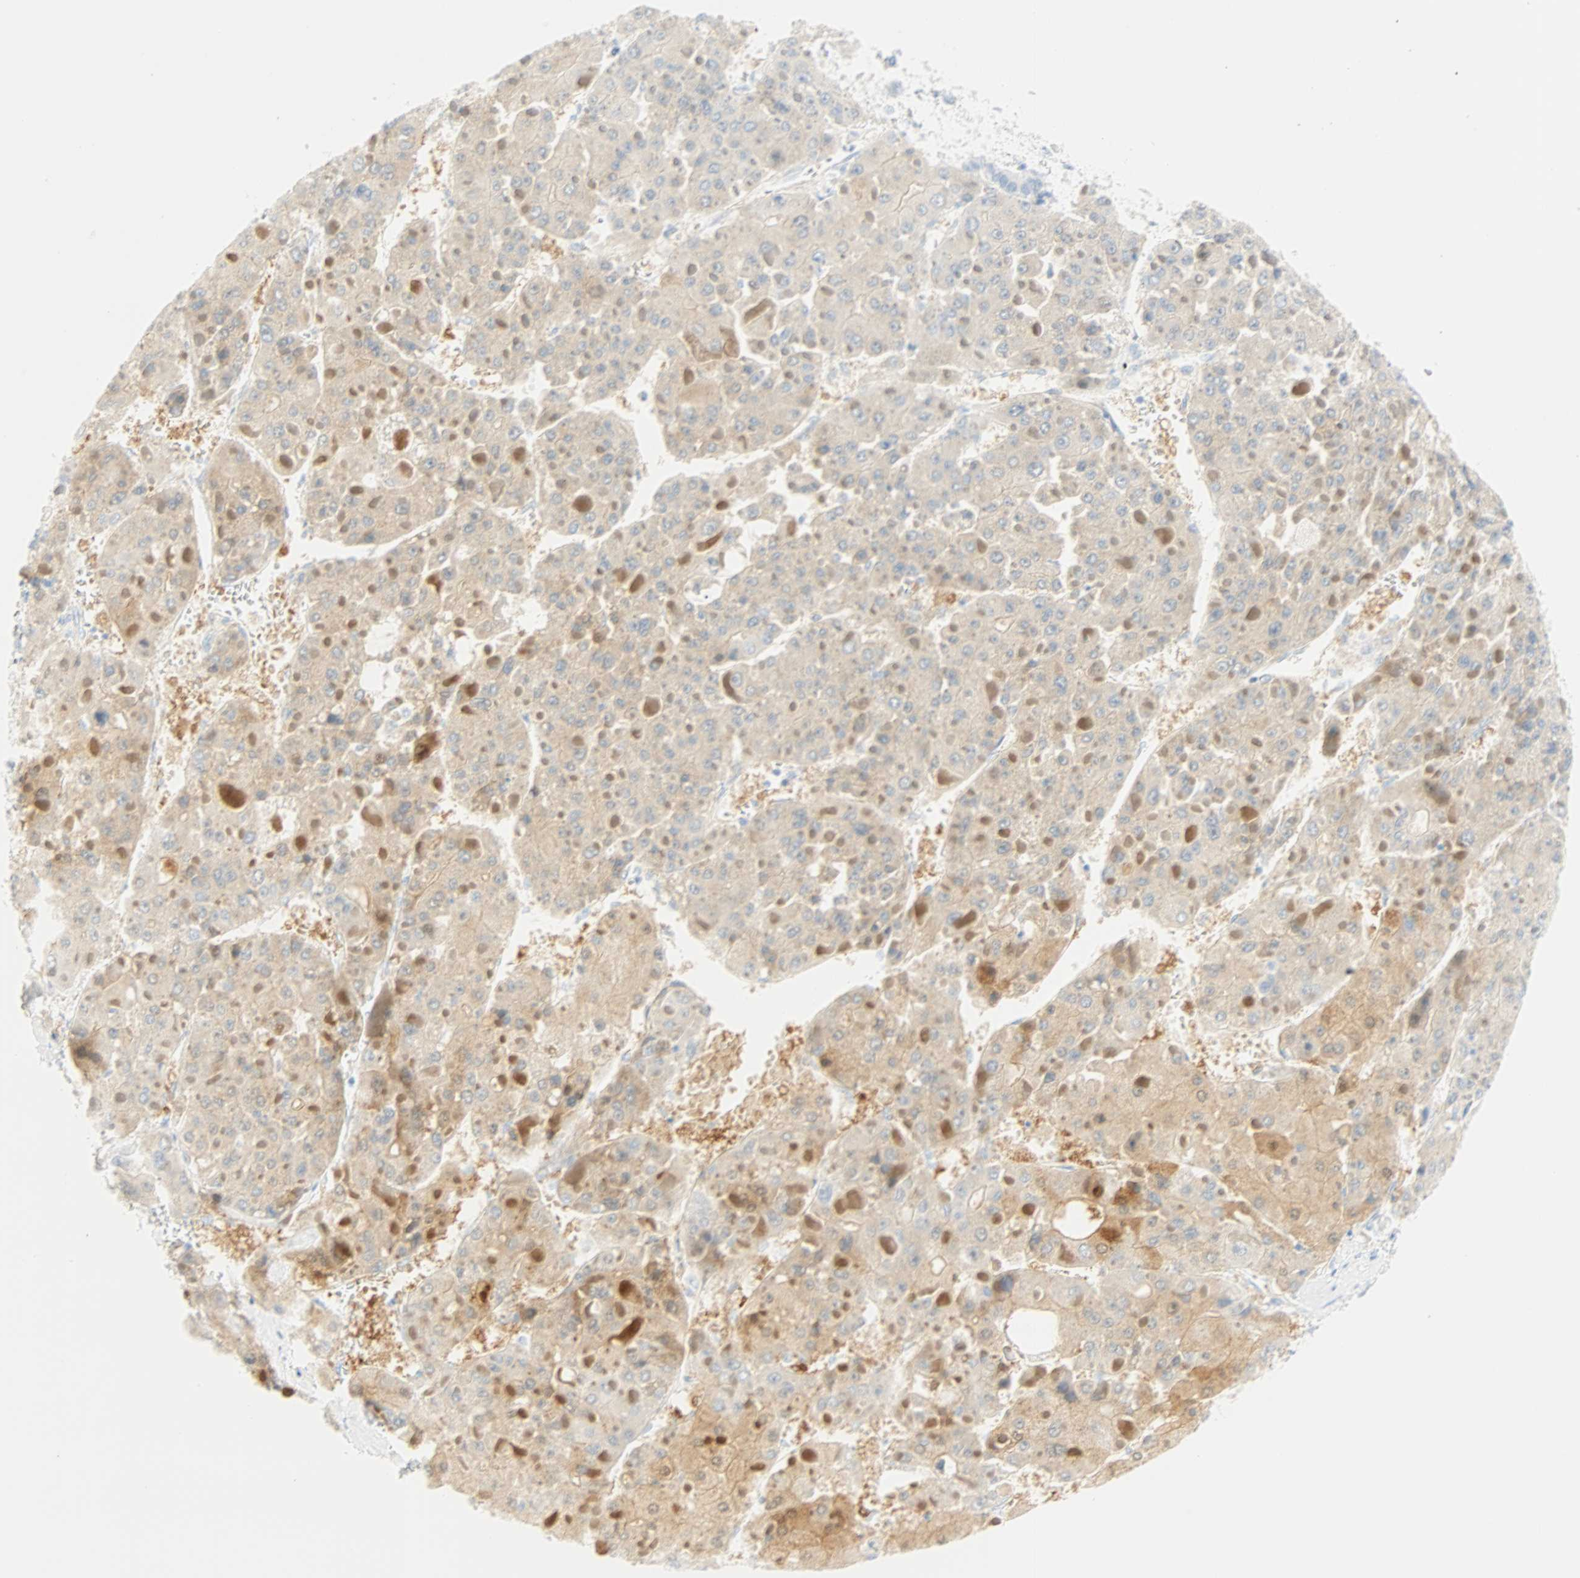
{"staining": {"intensity": "weak", "quantity": ">75%", "location": "cytoplasmic/membranous"}, "tissue": "liver cancer", "cell_type": "Tumor cells", "image_type": "cancer", "snomed": [{"axis": "morphology", "description": "Carcinoma, Hepatocellular, NOS"}, {"axis": "topography", "description": "Liver"}], "caption": "Liver cancer stained with a brown dye demonstrates weak cytoplasmic/membranous positive positivity in about >75% of tumor cells.", "gene": "SELENBP1", "patient": {"sex": "female", "age": 73}}